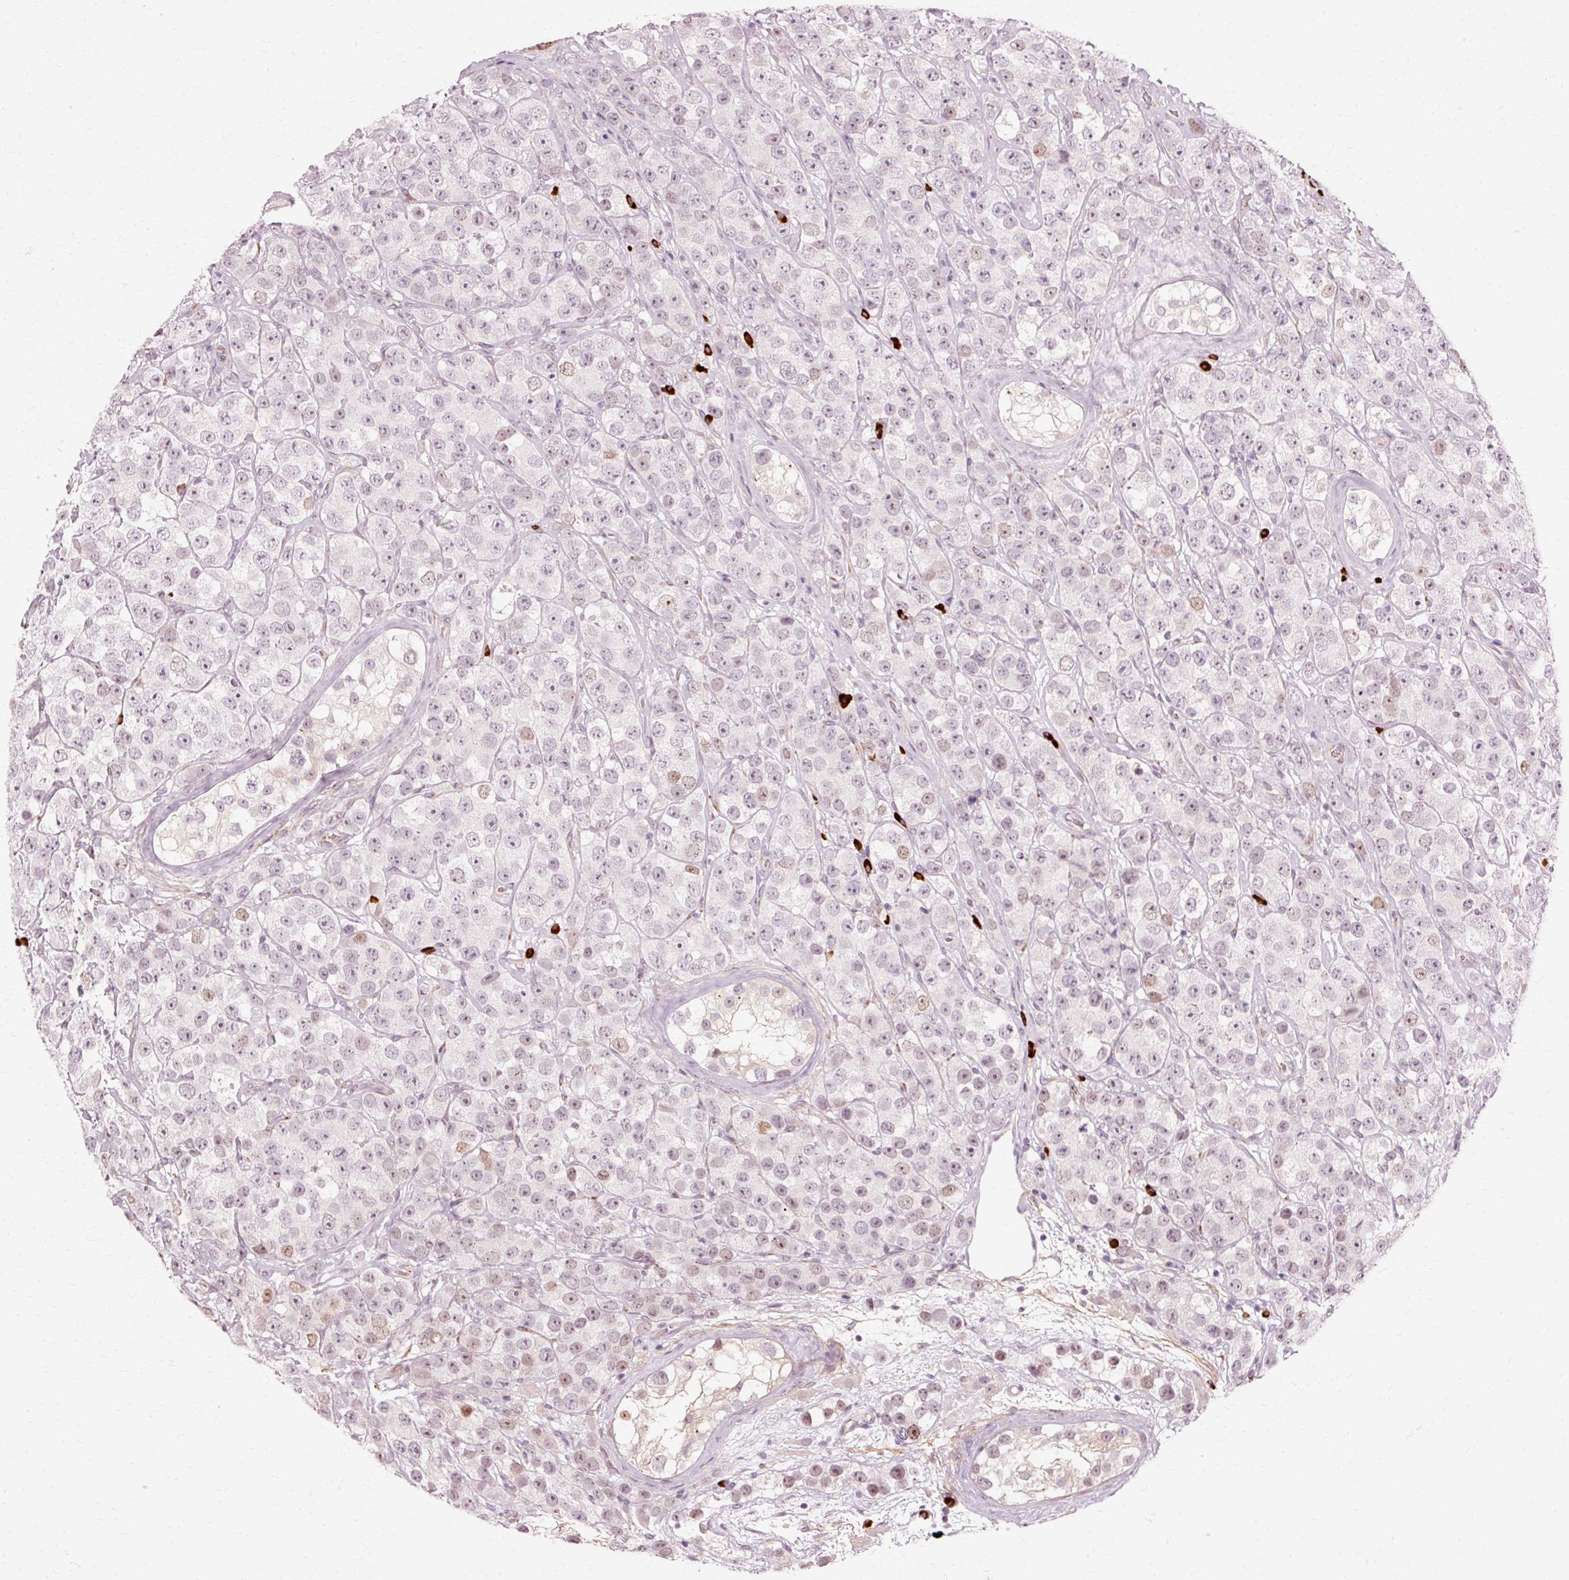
{"staining": {"intensity": "negative", "quantity": "none", "location": "none"}, "tissue": "testis cancer", "cell_type": "Tumor cells", "image_type": "cancer", "snomed": [{"axis": "morphology", "description": "Seminoma, NOS"}, {"axis": "topography", "description": "Testis"}], "caption": "Protein analysis of seminoma (testis) exhibits no significant positivity in tumor cells.", "gene": "RGPD5", "patient": {"sex": "male", "age": 28}}